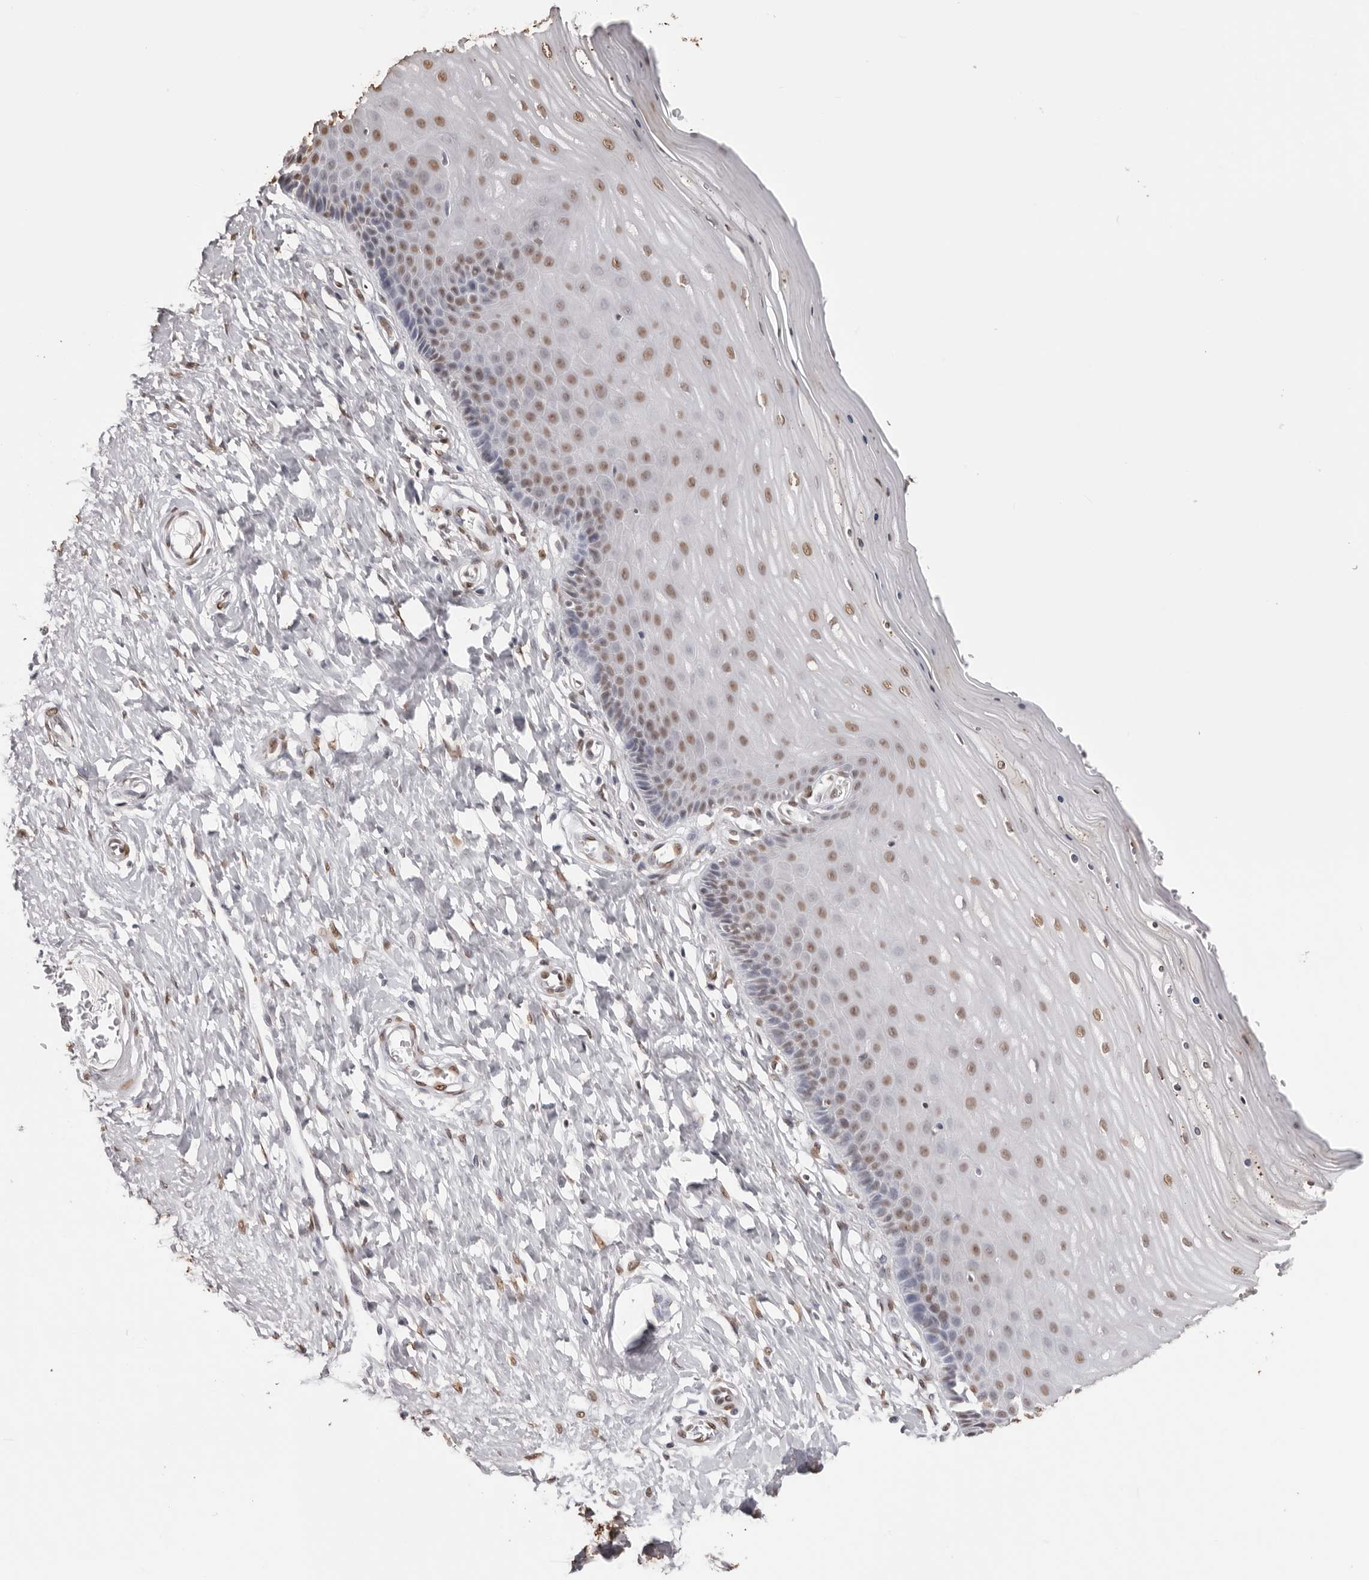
{"staining": {"intensity": "moderate", "quantity": "<25%", "location": "nuclear"}, "tissue": "cervix", "cell_type": "Glandular cells", "image_type": "normal", "snomed": [{"axis": "morphology", "description": "Normal tissue, NOS"}, {"axis": "topography", "description": "Cervix"}], "caption": "Unremarkable cervix was stained to show a protein in brown. There is low levels of moderate nuclear positivity in approximately <25% of glandular cells.", "gene": "OLIG3", "patient": {"sex": "female", "age": 55}}